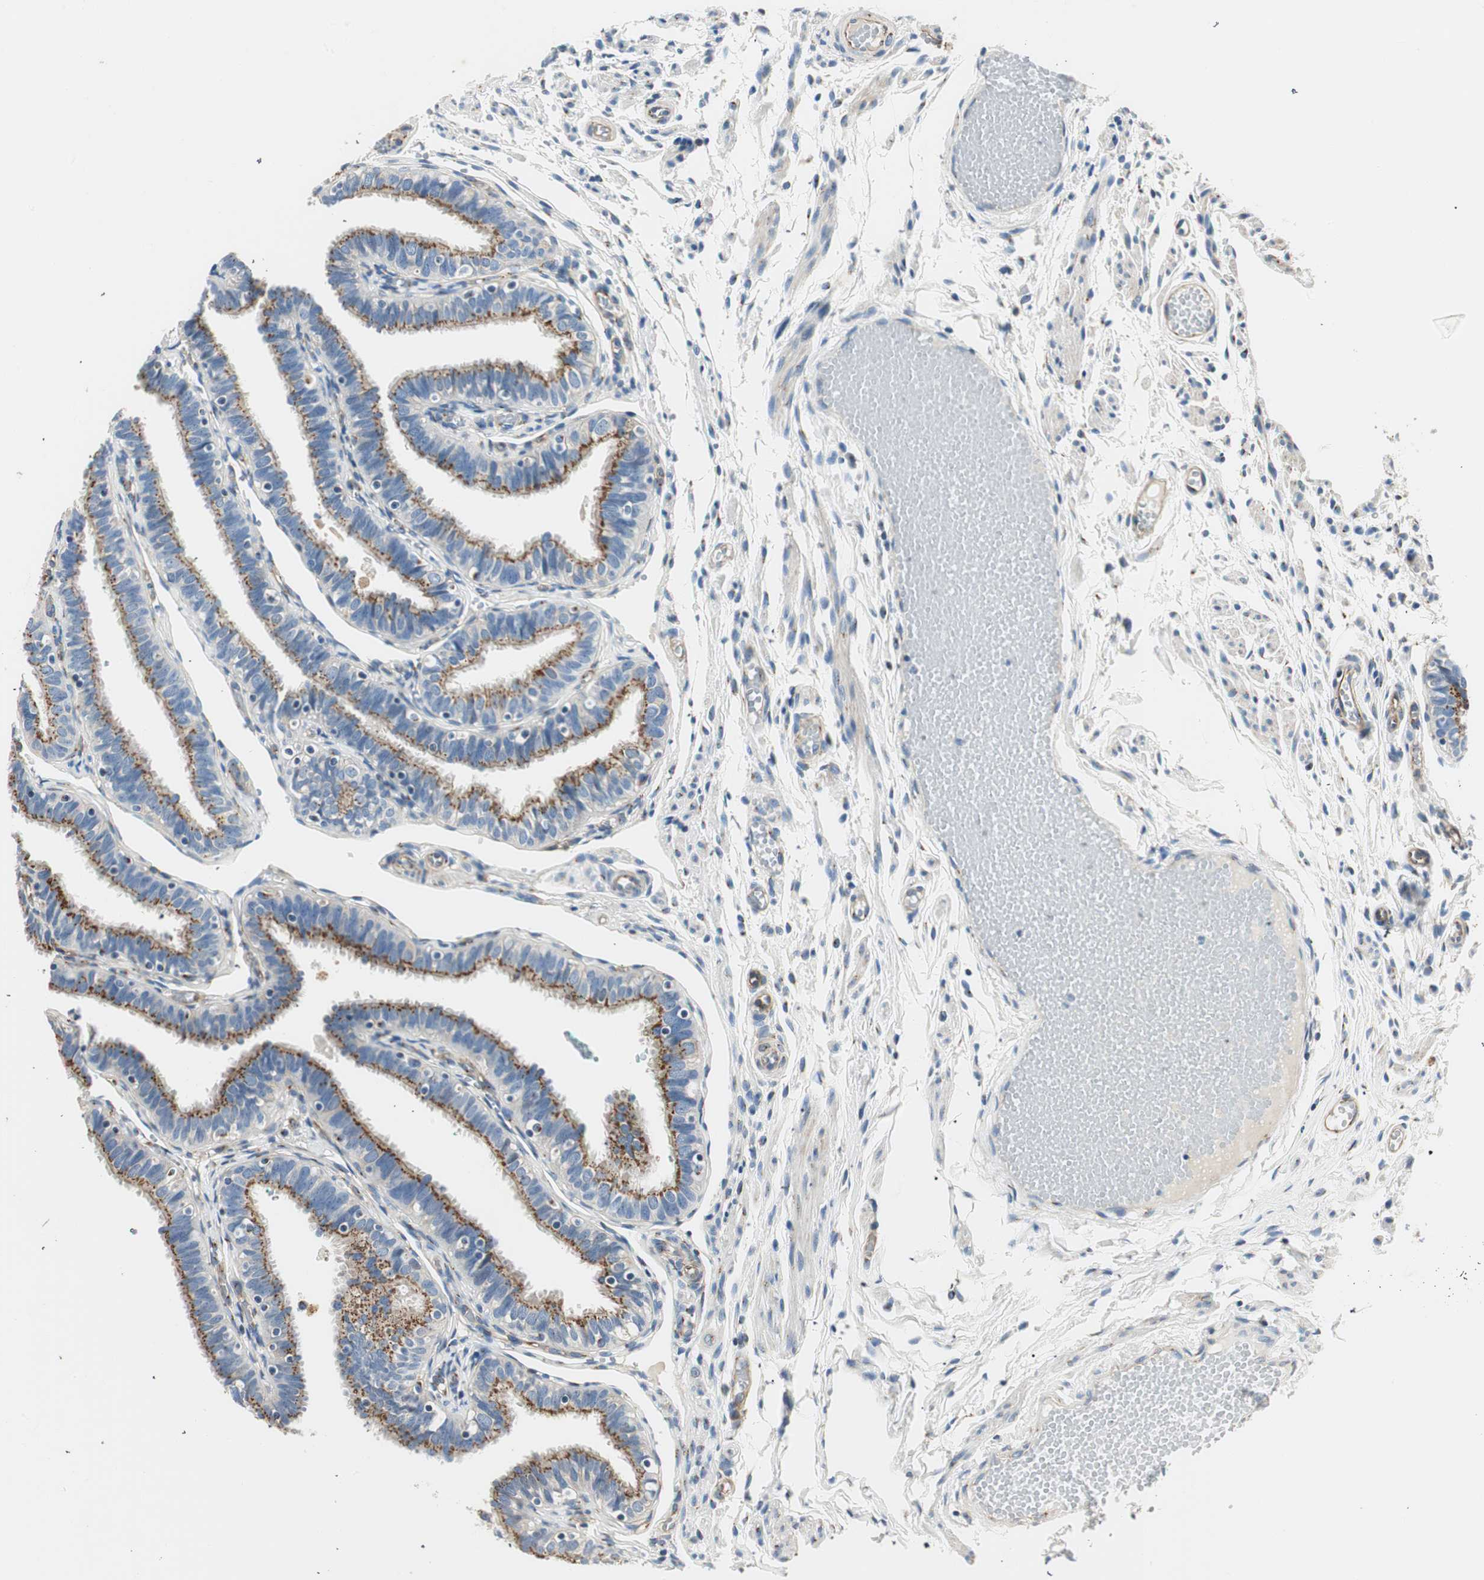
{"staining": {"intensity": "strong", "quantity": ">75%", "location": "cytoplasmic/membranous"}, "tissue": "fallopian tube", "cell_type": "Glandular cells", "image_type": "normal", "snomed": [{"axis": "morphology", "description": "Normal tissue, NOS"}, {"axis": "topography", "description": "Fallopian tube"}], "caption": "Fallopian tube stained for a protein (brown) reveals strong cytoplasmic/membranous positive expression in approximately >75% of glandular cells.", "gene": "TMF1", "patient": {"sex": "female", "age": 46}}